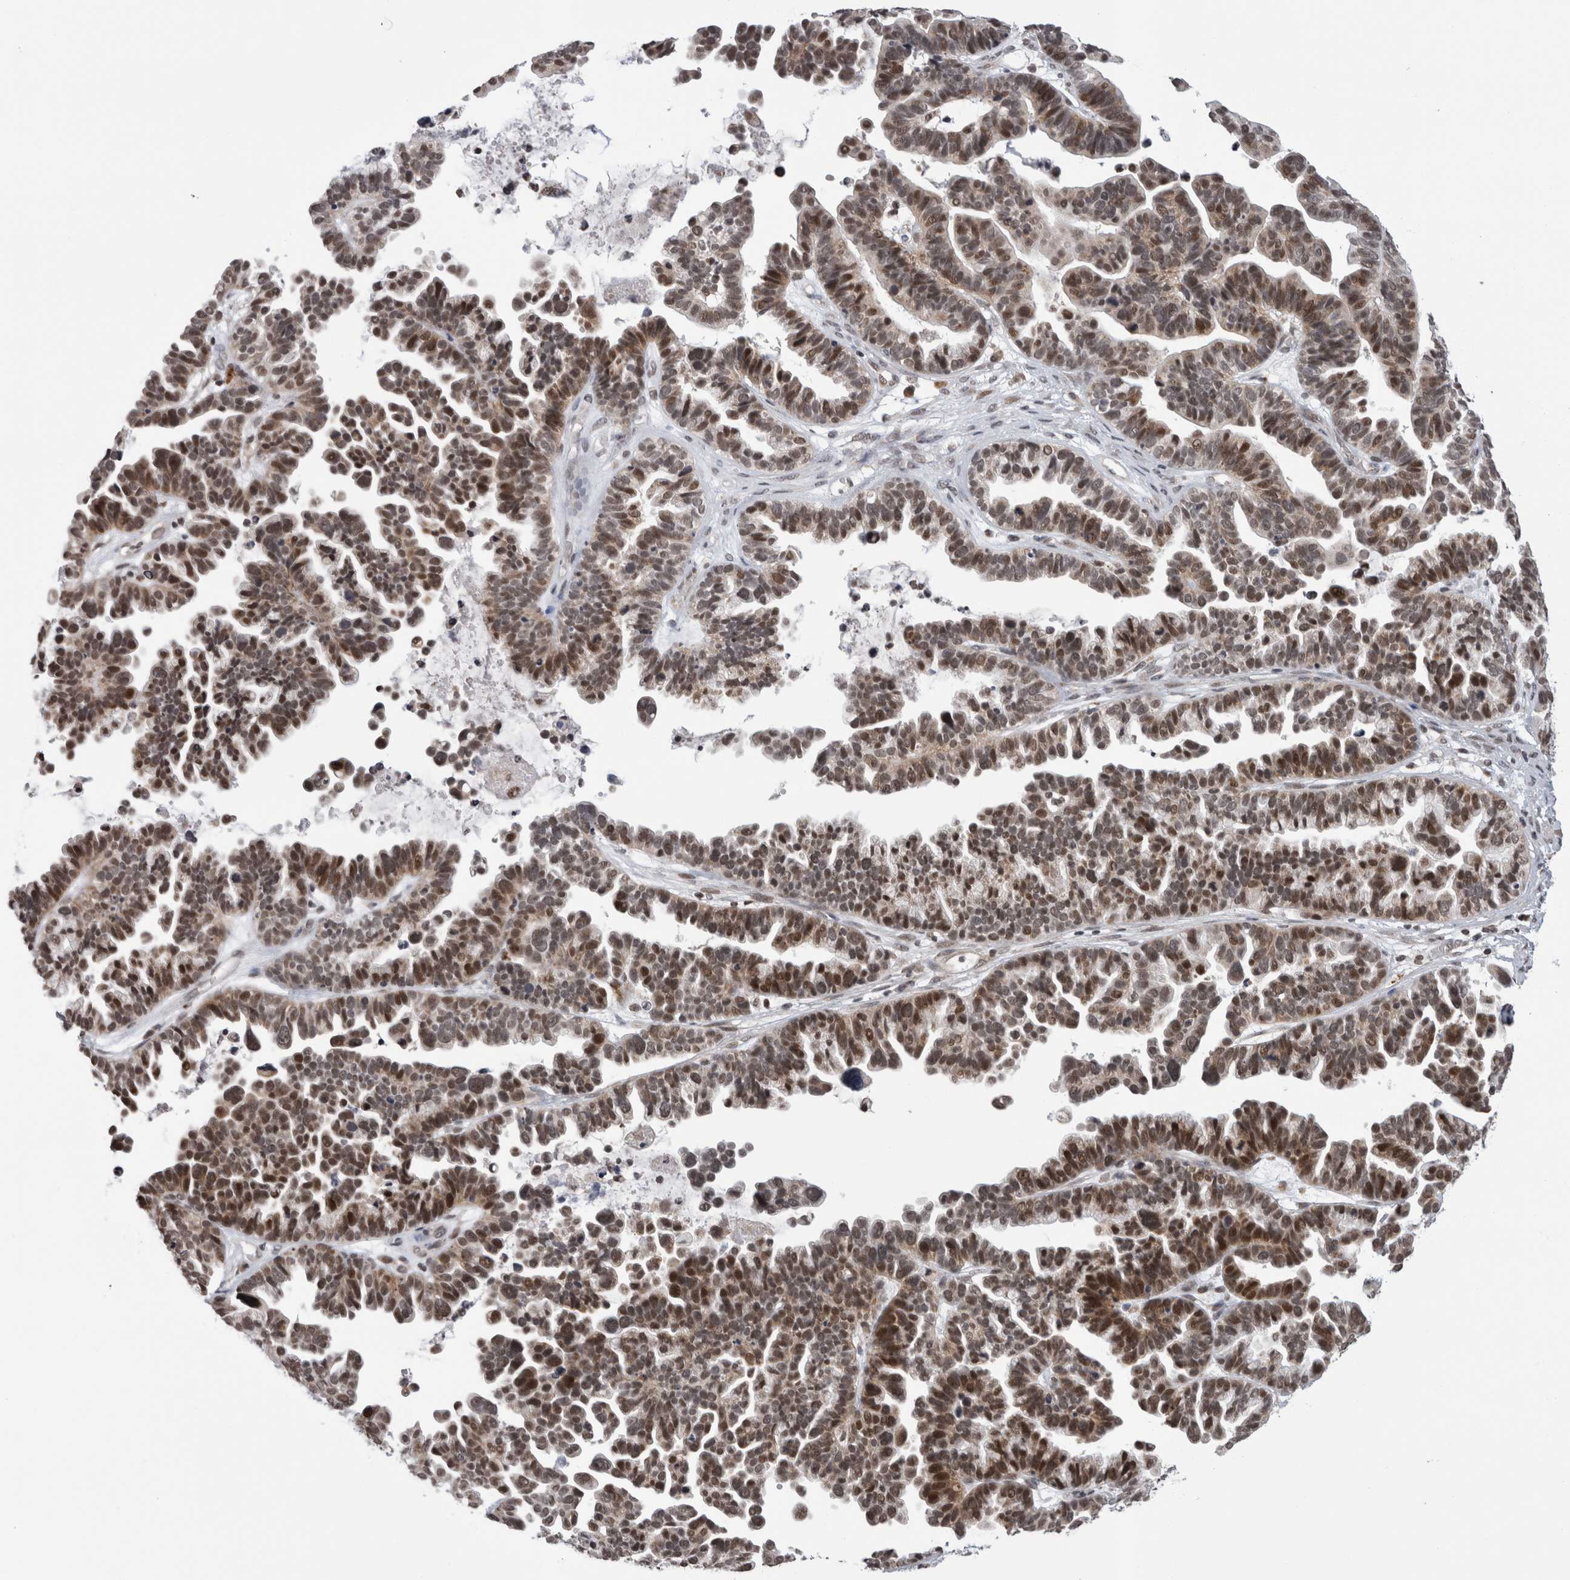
{"staining": {"intensity": "moderate", "quantity": "25%-75%", "location": "nuclear"}, "tissue": "ovarian cancer", "cell_type": "Tumor cells", "image_type": "cancer", "snomed": [{"axis": "morphology", "description": "Cystadenocarcinoma, serous, NOS"}, {"axis": "topography", "description": "Ovary"}], "caption": "Tumor cells reveal moderate nuclear positivity in approximately 25%-75% of cells in serous cystadenocarcinoma (ovarian).", "gene": "ZBTB11", "patient": {"sex": "female", "age": 56}}